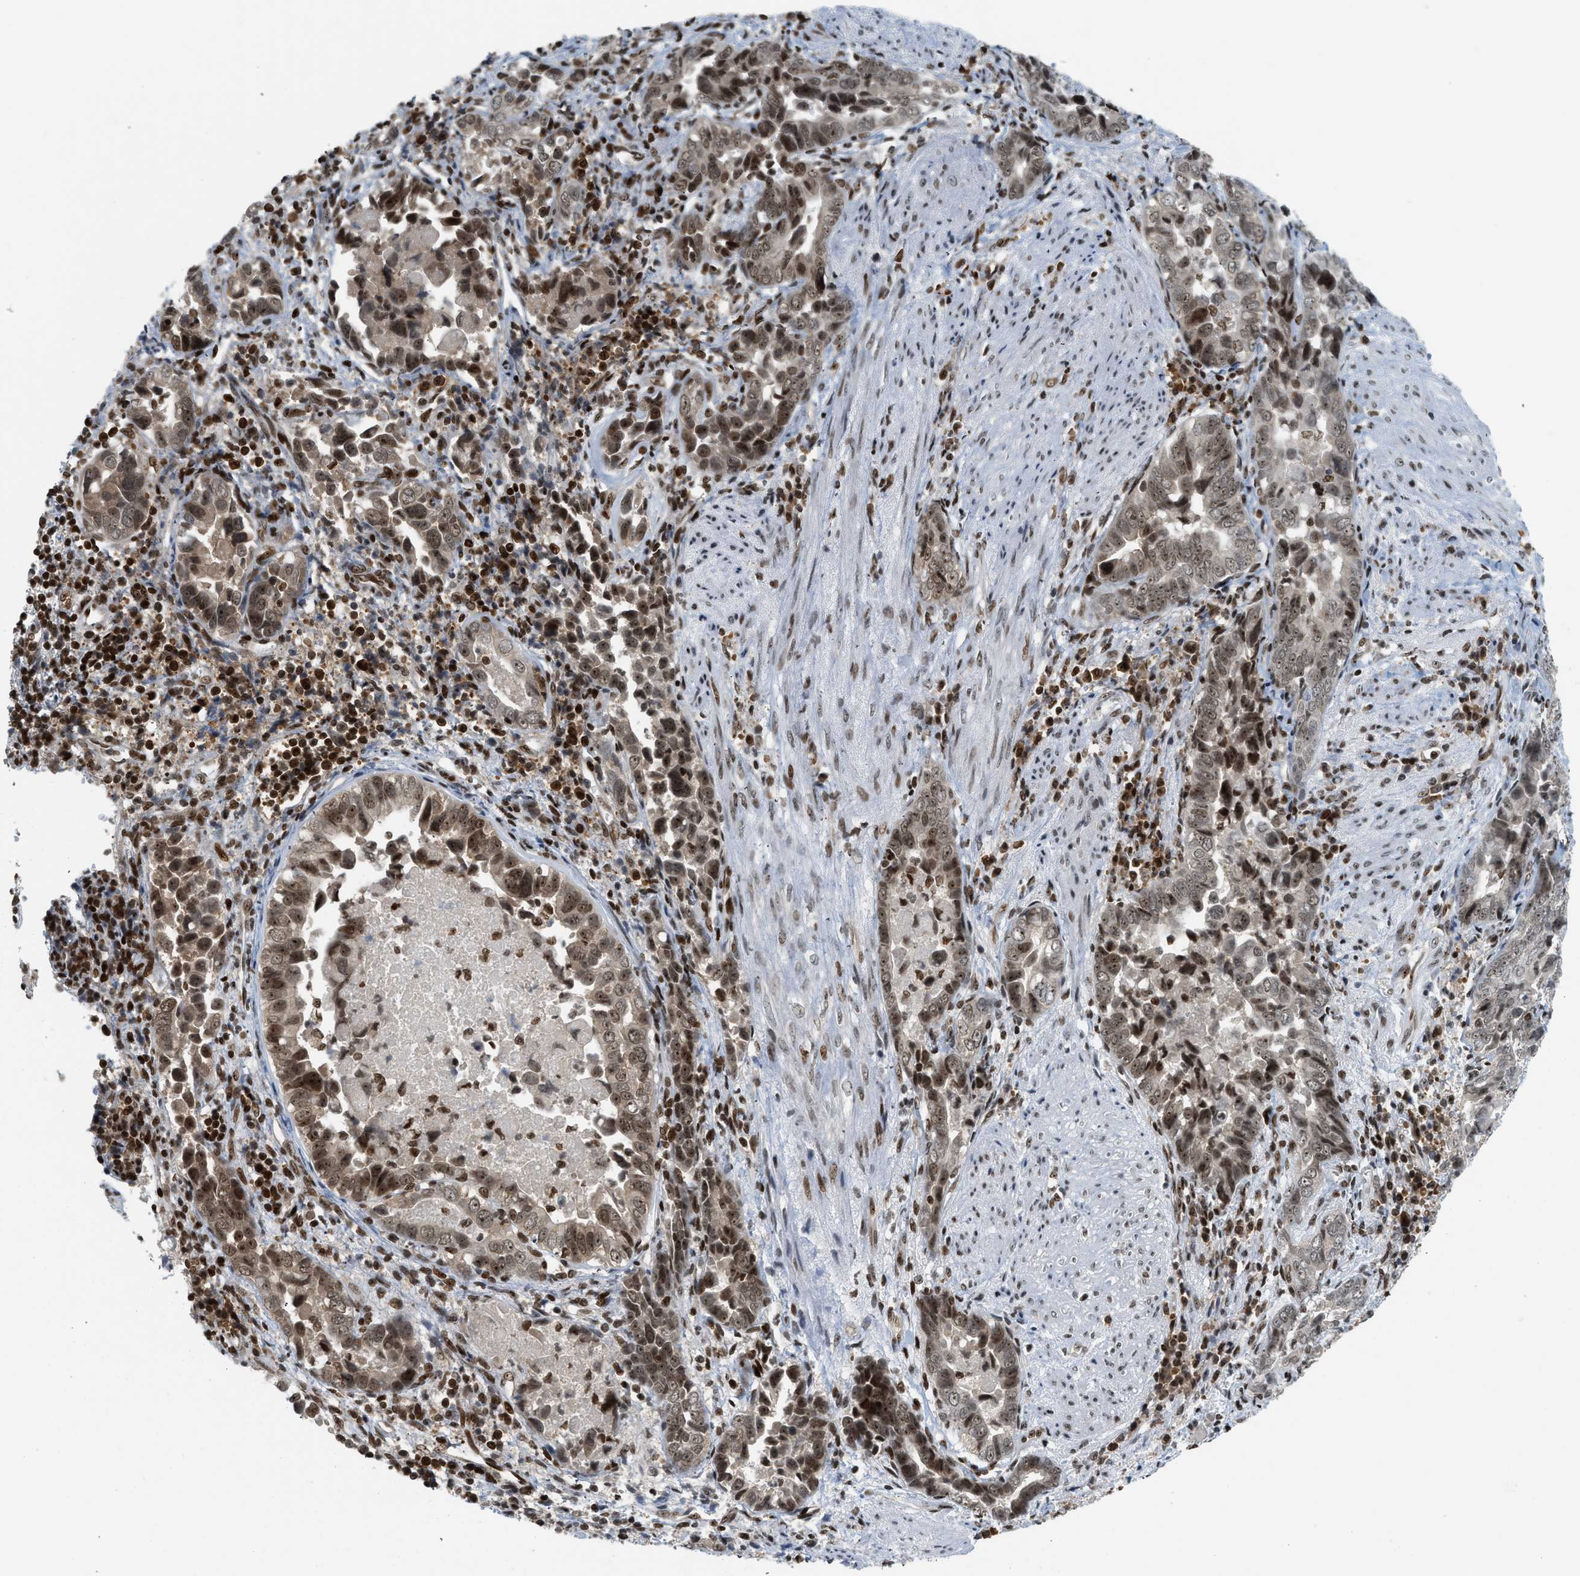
{"staining": {"intensity": "moderate", "quantity": ">75%", "location": "nuclear"}, "tissue": "liver cancer", "cell_type": "Tumor cells", "image_type": "cancer", "snomed": [{"axis": "morphology", "description": "Cholangiocarcinoma"}, {"axis": "topography", "description": "Liver"}], "caption": "High-magnification brightfield microscopy of liver cancer (cholangiocarcinoma) stained with DAB (brown) and counterstained with hematoxylin (blue). tumor cells exhibit moderate nuclear expression is identified in approximately>75% of cells.", "gene": "ZNF22", "patient": {"sex": "female", "age": 79}}